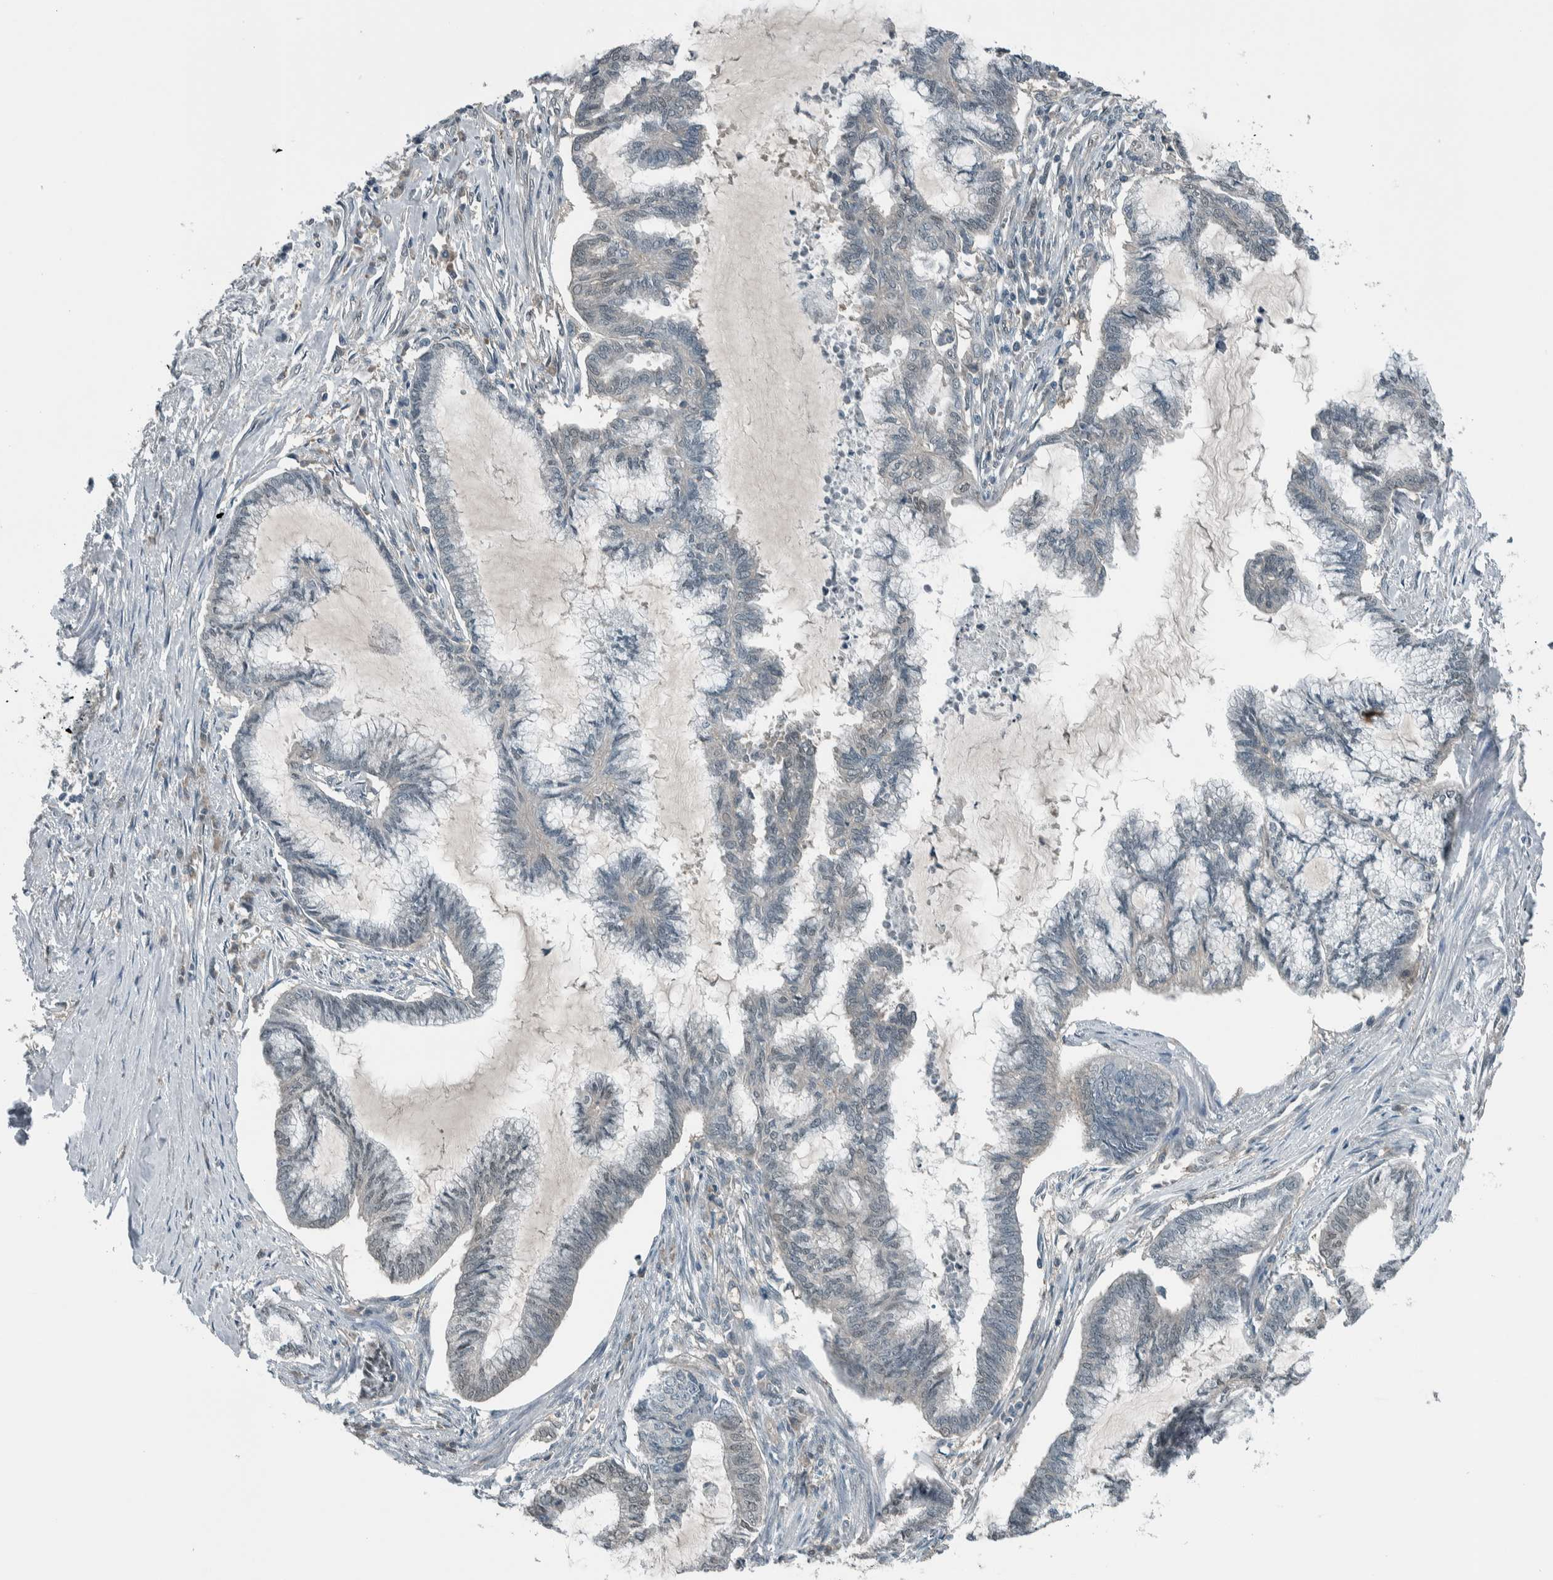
{"staining": {"intensity": "negative", "quantity": "none", "location": "none"}, "tissue": "endometrial cancer", "cell_type": "Tumor cells", "image_type": "cancer", "snomed": [{"axis": "morphology", "description": "Adenocarcinoma, NOS"}, {"axis": "topography", "description": "Endometrium"}], "caption": "Human endometrial cancer stained for a protein using immunohistochemistry (IHC) shows no expression in tumor cells.", "gene": "ALAD", "patient": {"sex": "female", "age": 86}}